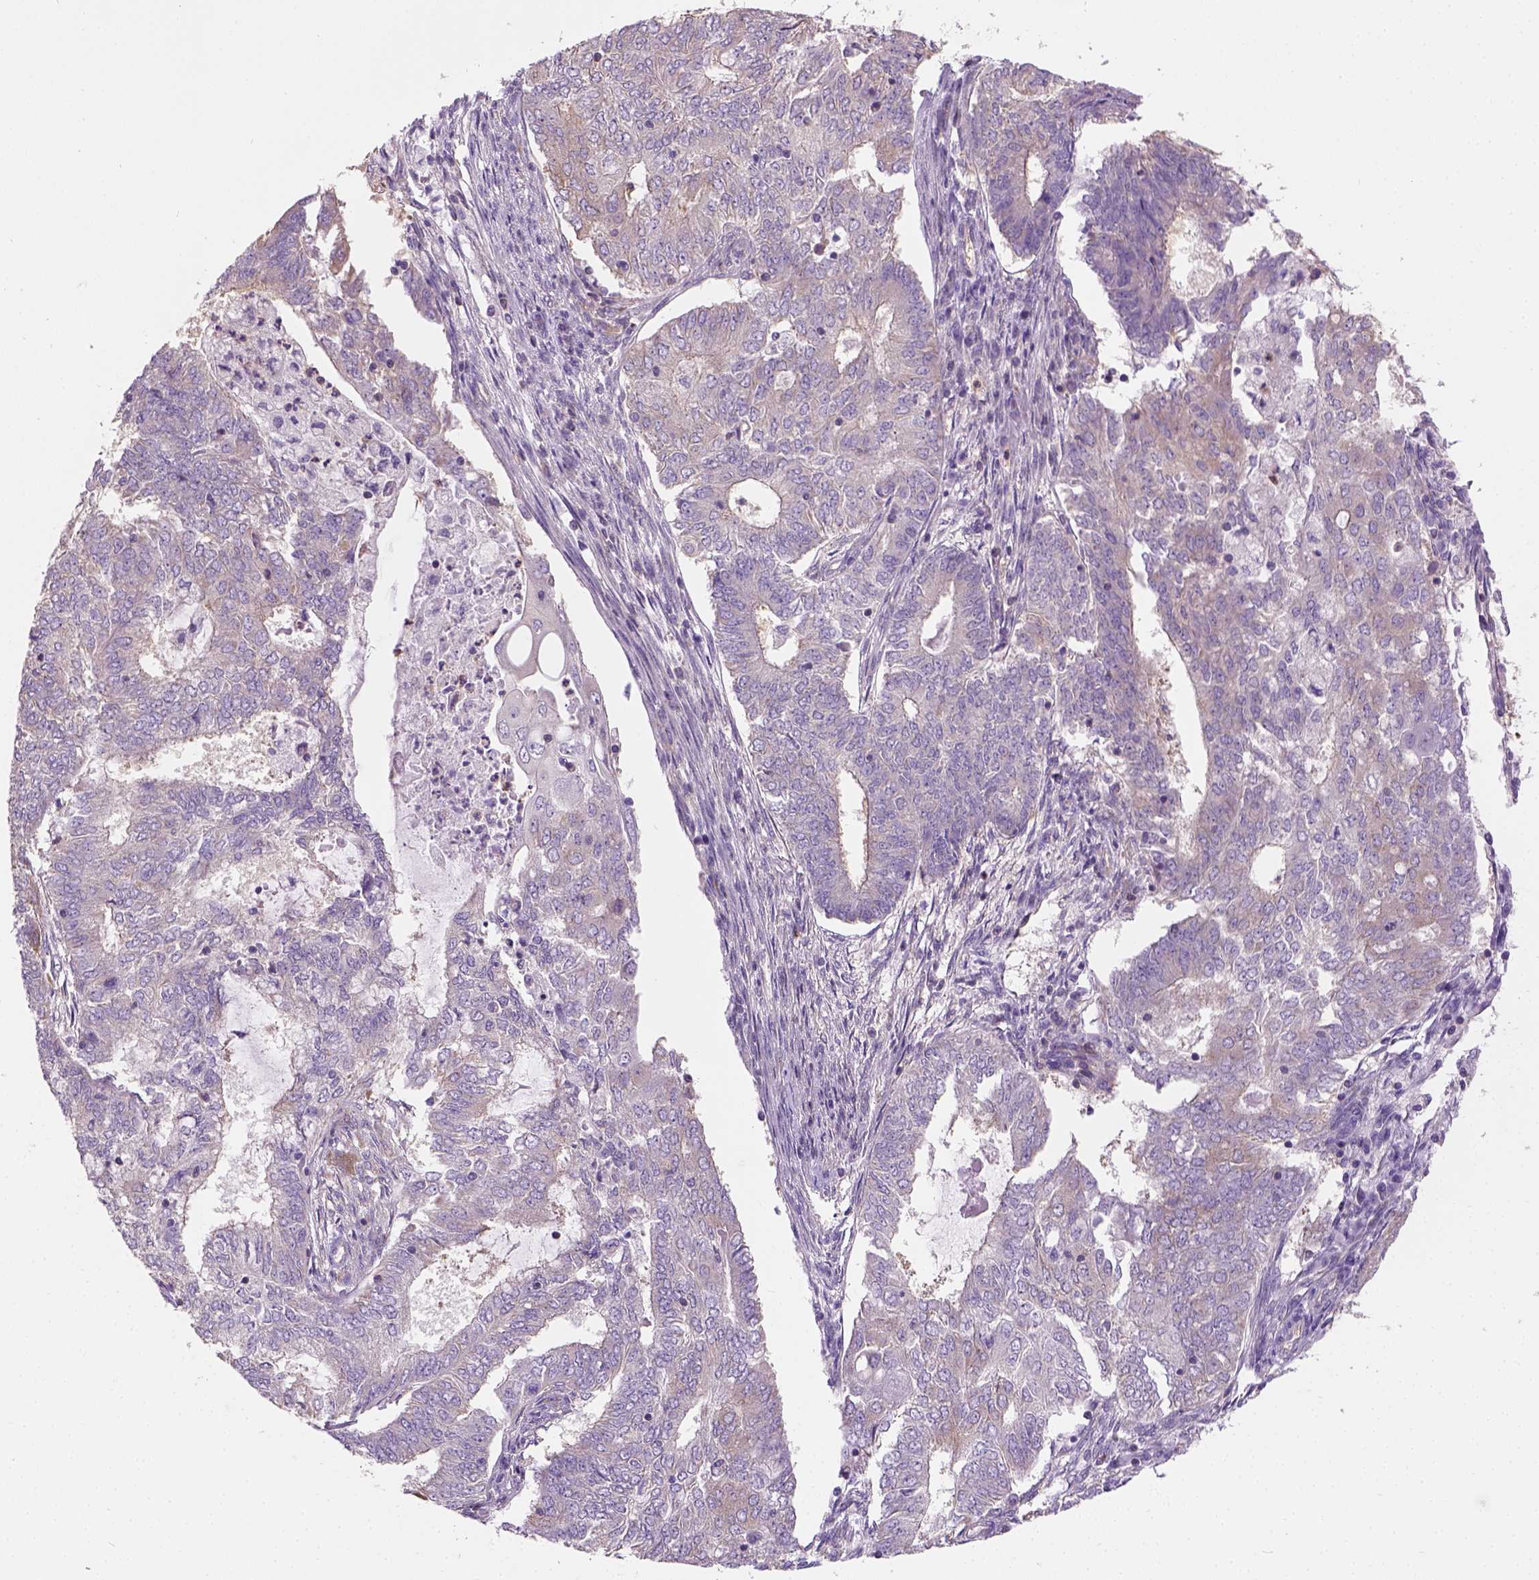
{"staining": {"intensity": "weak", "quantity": ">75%", "location": "cytoplasmic/membranous"}, "tissue": "endometrial cancer", "cell_type": "Tumor cells", "image_type": "cancer", "snomed": [{"axis": "morphology", "description": "Adenocarcinoma, NOS"}, {"axis": "topography", "description": "Endometrium"}], "caption": "This micrograph exhibits IHC staining of human endometrial cancer, with low weak cytoplasmic/membranous expression in about >75% of tumor cells.", "gene": "CRACR2A", "patient": {"sex": "female", "age": 62}}